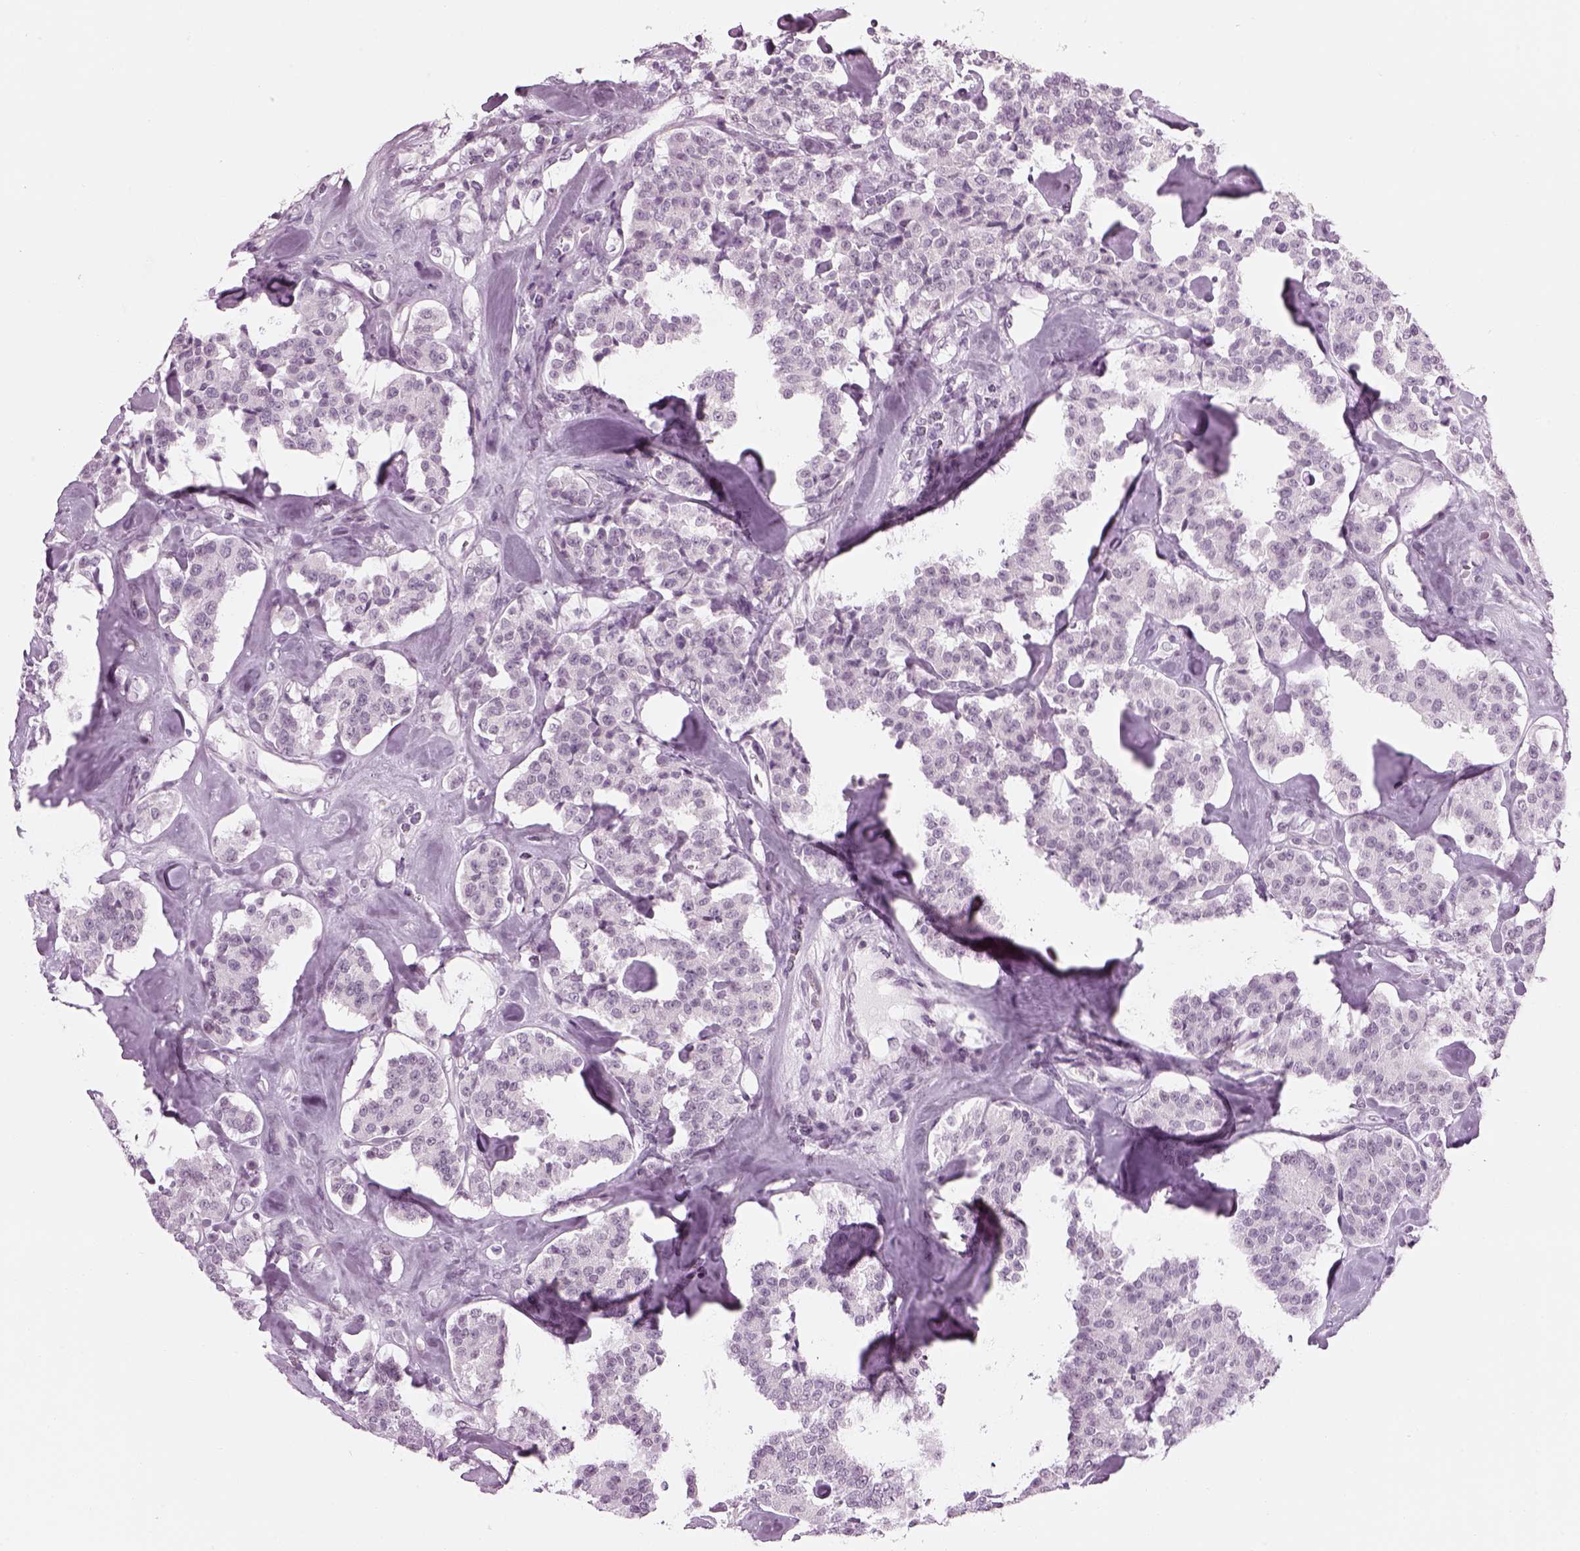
{"staining": {"intensity": "negative", "quantity": "none", "location": "none"}, "tissue": "carcinoid", "cell_type": "Tumor cells", "image_type": "cancer", "snomed": [{"axis": "morphology", "description": "Carcinoid, malignant, NOS"}, {"axis": "topography", "description": "Pancreas"}], "caption": "The IHC image has no significant expression in tumor cells of carcinoid (malignant) tissue. (DAB (3,3'-diaminobenzidine) IHC with hematoxylin counter stain).", "gene": "KCNG2", "patient": {"sex": "male", "age": 41}}